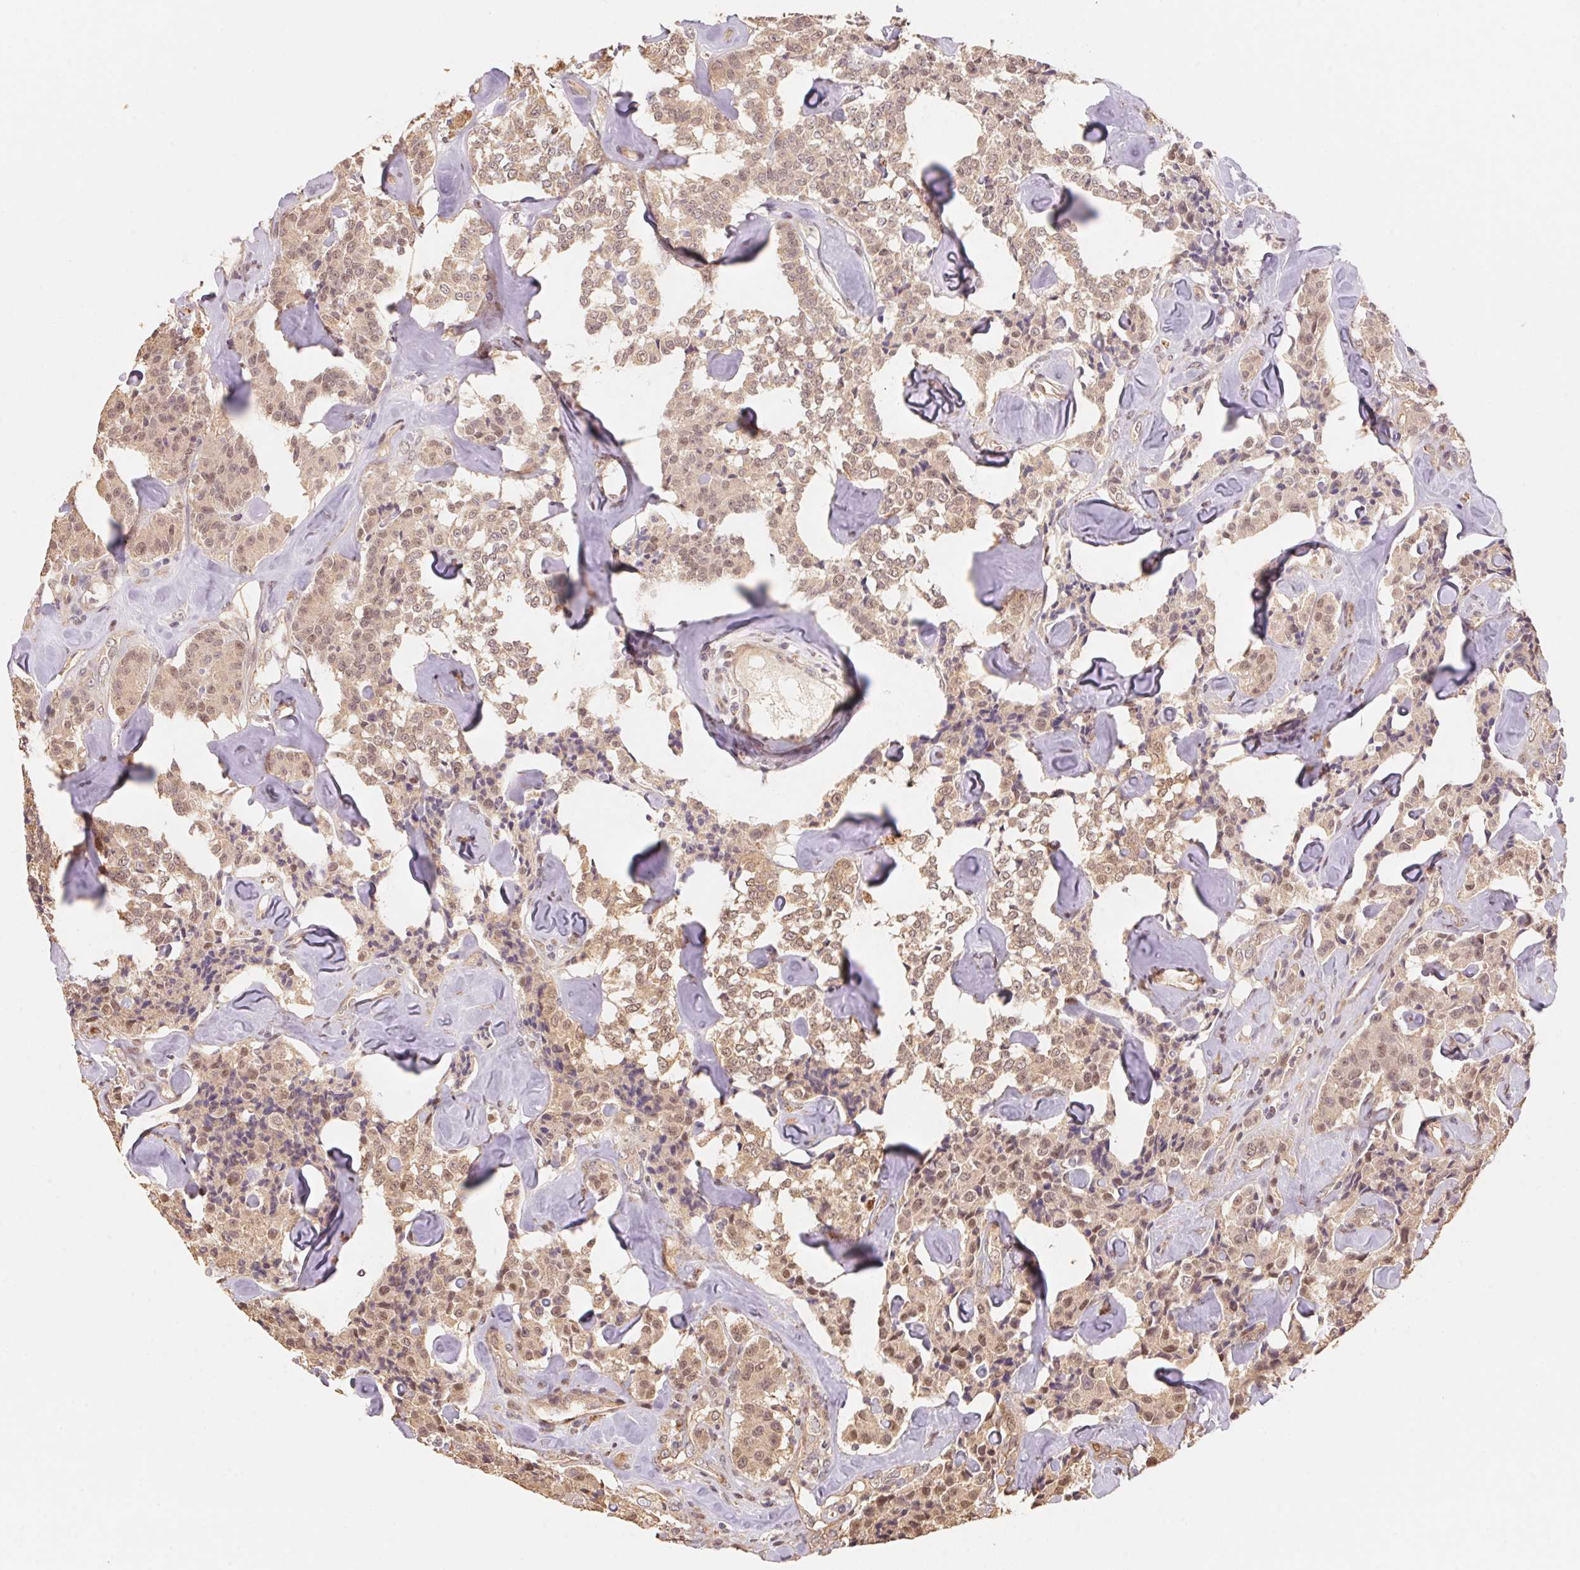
{"staining": {"intensity": "weak", "quantity": ">75%", "location": "cytoplasmic/membranous,nuclear"}, "tissue": "carcinoid", "cell_type": "Tumor cells", "image_type": "cancer", "snomed": [{"axis": "morphology", "description": "Carcinoid, malignant, NOS"}, {"axis": "topography", "description": "Pancreas"}], "caption": "Tumor cells exhibit weak cytoplasmic/membranous and nuclear staining in approximately >75% of cells in carcinoid. Nuclei are stained in blue.", "gene": "TMEM222", "patient": {"sex": "male", "age": 41}}